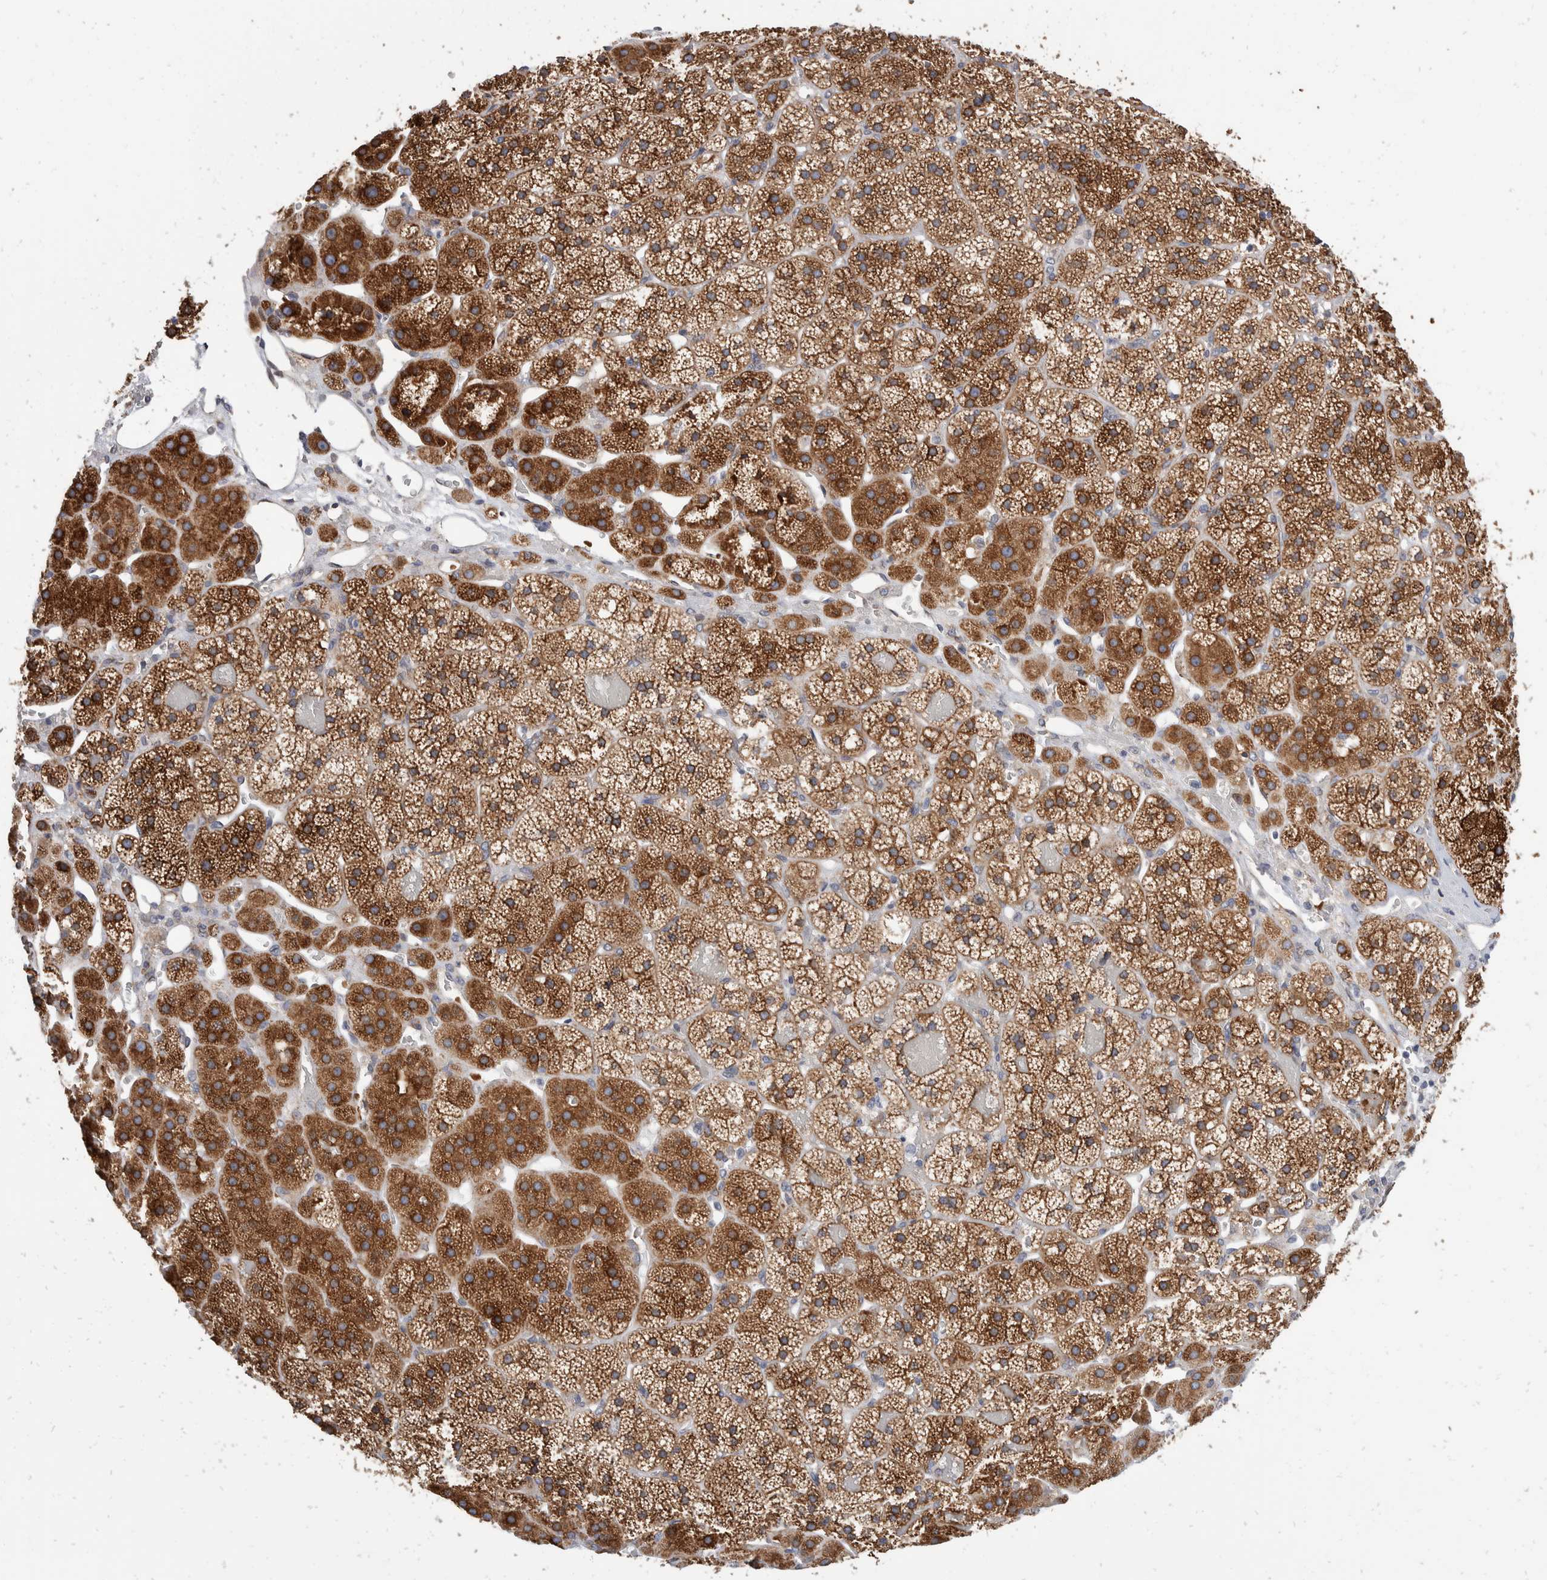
{"staining": {"intensity": "strong", "quantity": ">75%", "location": "cytoplasmic/membranous"}, "tissue": "adrenal gland", "cell_type": "Glandular cells", "image_type": "normal", "snomed": [{"axis": "morphology", "description": "Normal tissue, NOS"}, {"axis": "topography", "description": "Adrenal gland"}], "caption": "Brown immunohistochemical staining in normal adrenal gland demonstrates strong cytoplasmic/membranous positivity in approximately >75% of glandular cells.", "gene": "TMEM245", "patient": {"sex": "female", "age": 44}}